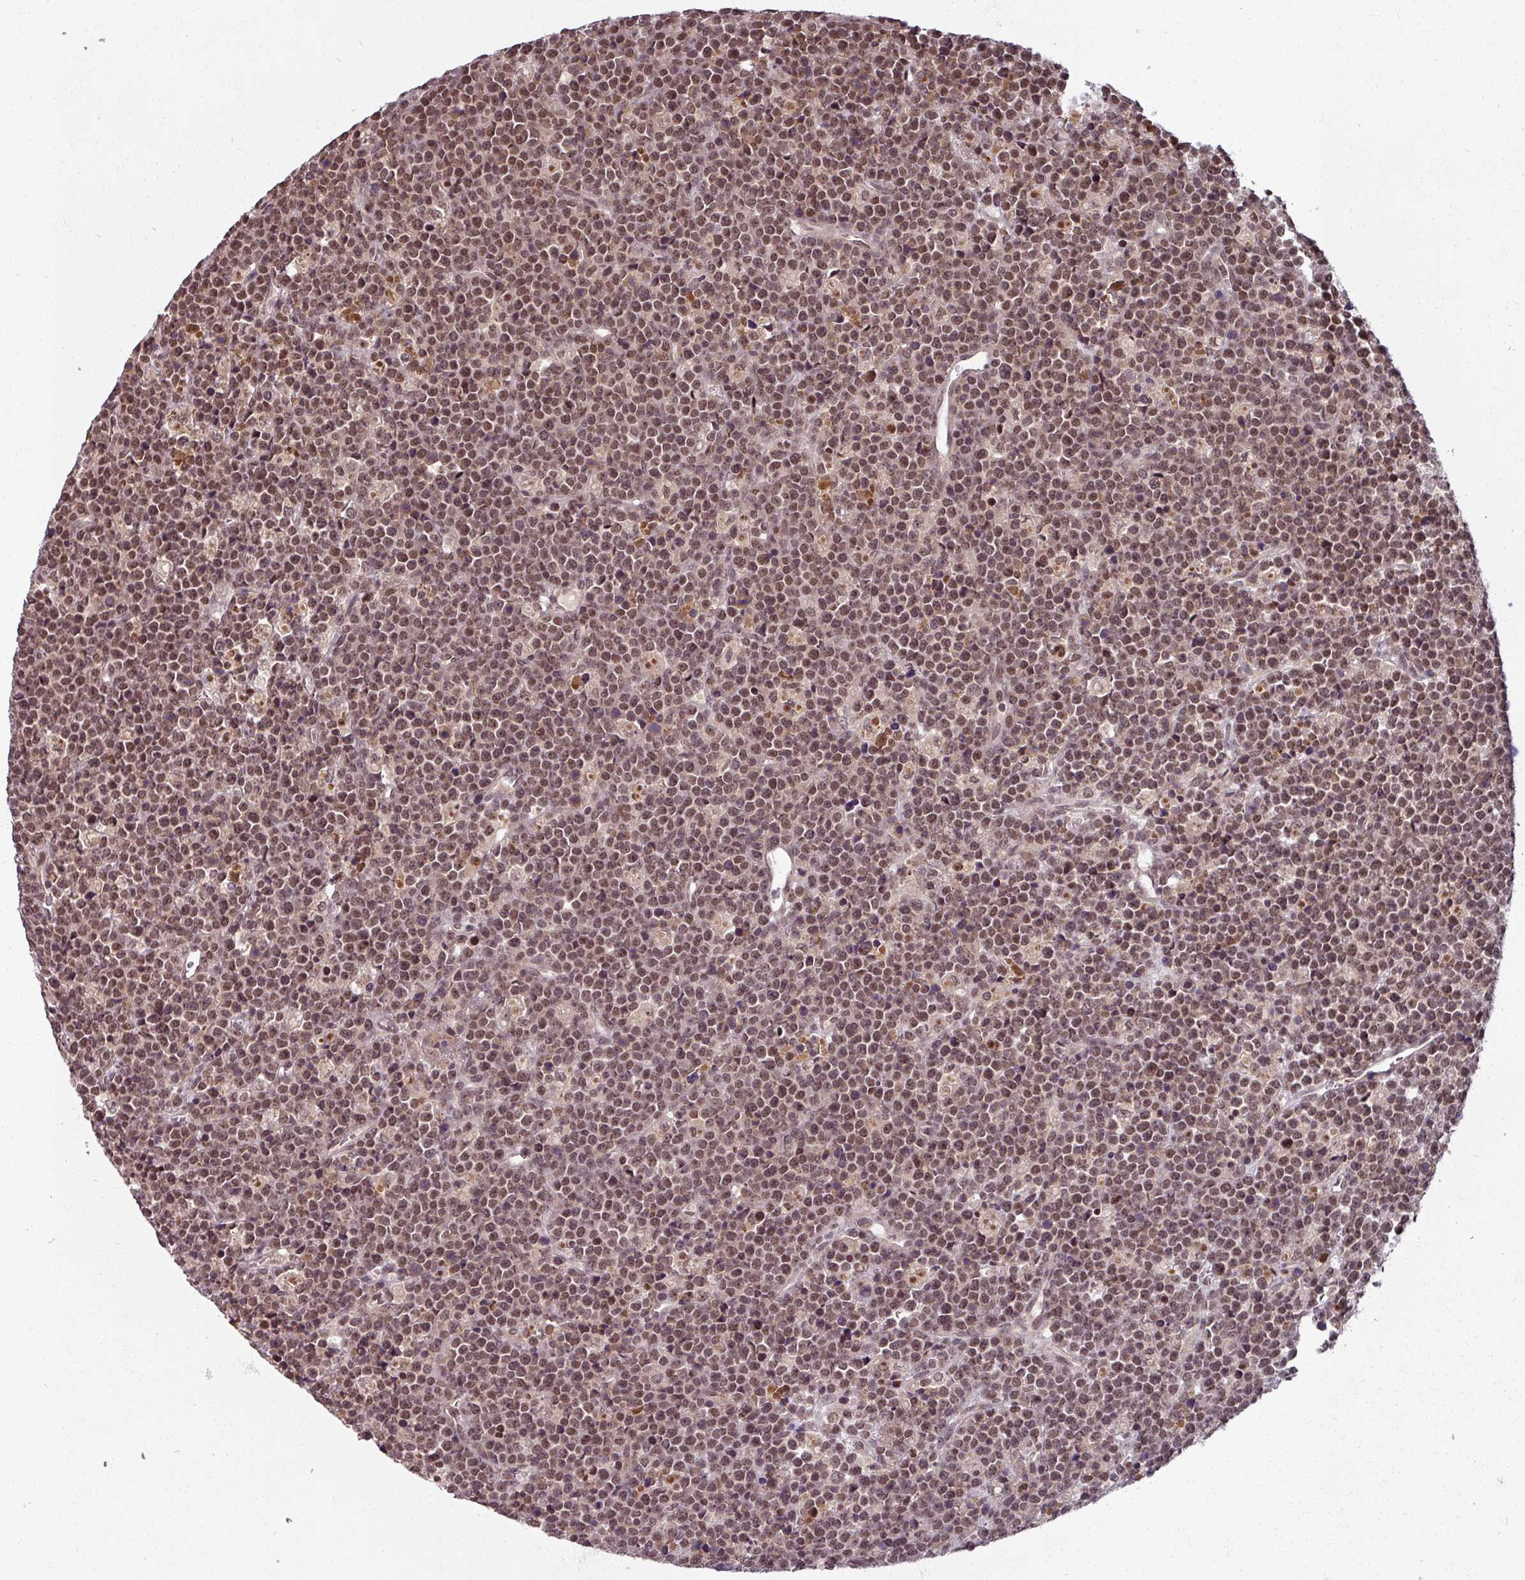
{"staining": {"intensity": "moderate", "quantity": ">75%", "location": "nuclear"}, "tissue": "lymphoma", "cell_type": "Tumor cells", "image_type": "cancer", "snomed": [{"axis": "morphology", "description": "Malignant lymphoma, non-Hodgkin's type, High grade"}, {"axis": "topography", "description": "Ovary"}], "caption": "Malignant lymphoma, non-Hodgkin's type (high-grade) tissue shows moderate nuclear expression in about >75% of tumor cells, visualized by immunohistochemistry.", "gene": "POLR2G", "patient": {"sex": "female", "age": 56}}